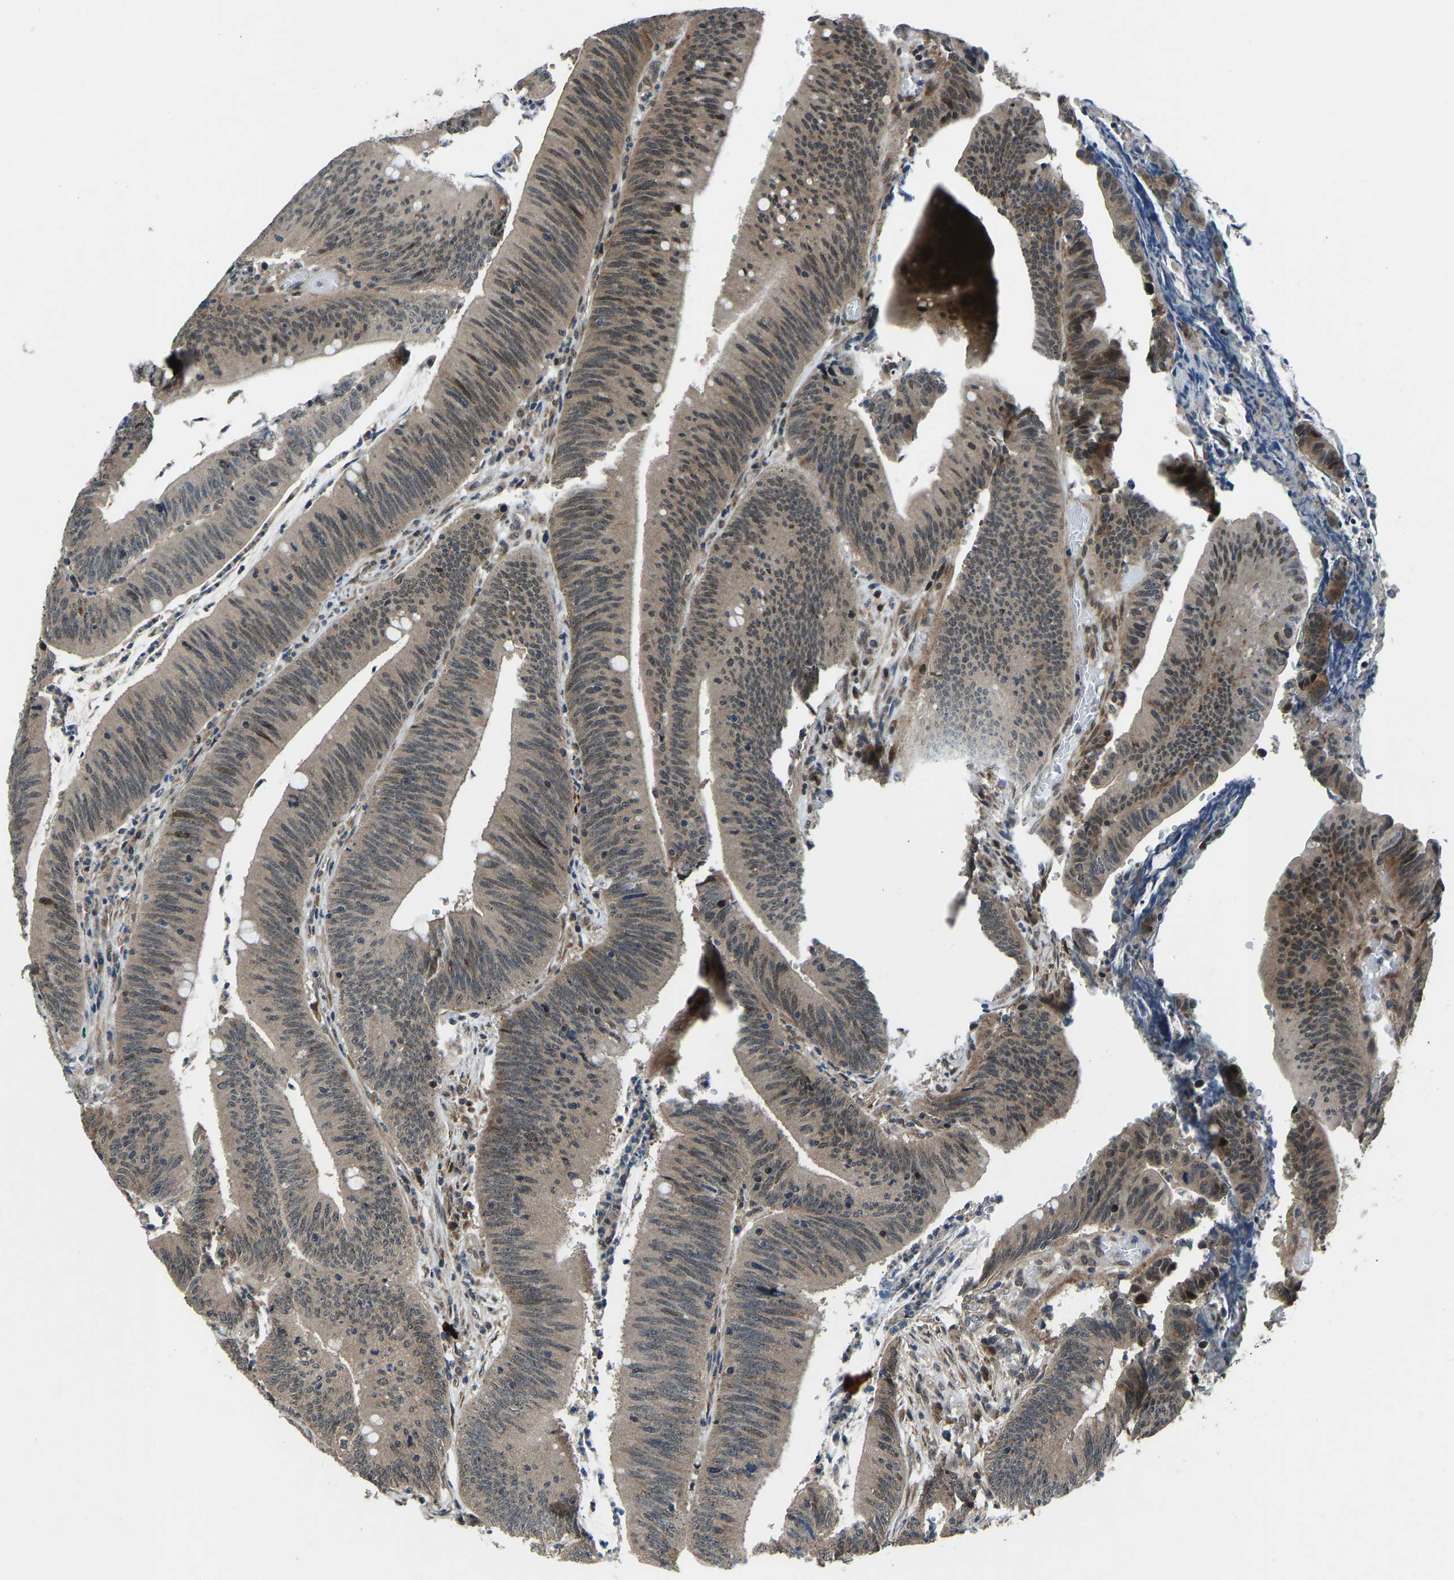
{"staining": {"intensity": "moderate", "quantity": ">75%", "location": "cytoplasmic/membranous"}, "tissue": "colorectal cancer", "cell_type": "Tumor cells", "image_type": "cancer", "snomed": [{"axis": "morphology", "description": "Normal tissue, NOS"}, {"axis": "morphology", "description": "Adenocarcinoma, NOS"}, {"axis": "topography", "description": "Rectum"}], "caption": "There is medium levels of moderate cytoplasmic/membranous staining in tumor cells of colorectal cancer, as demonstrated by immunohistochemical staining (brown color).", "gene": "RLIM", "patient": {"sex": "female", "age": 66}}